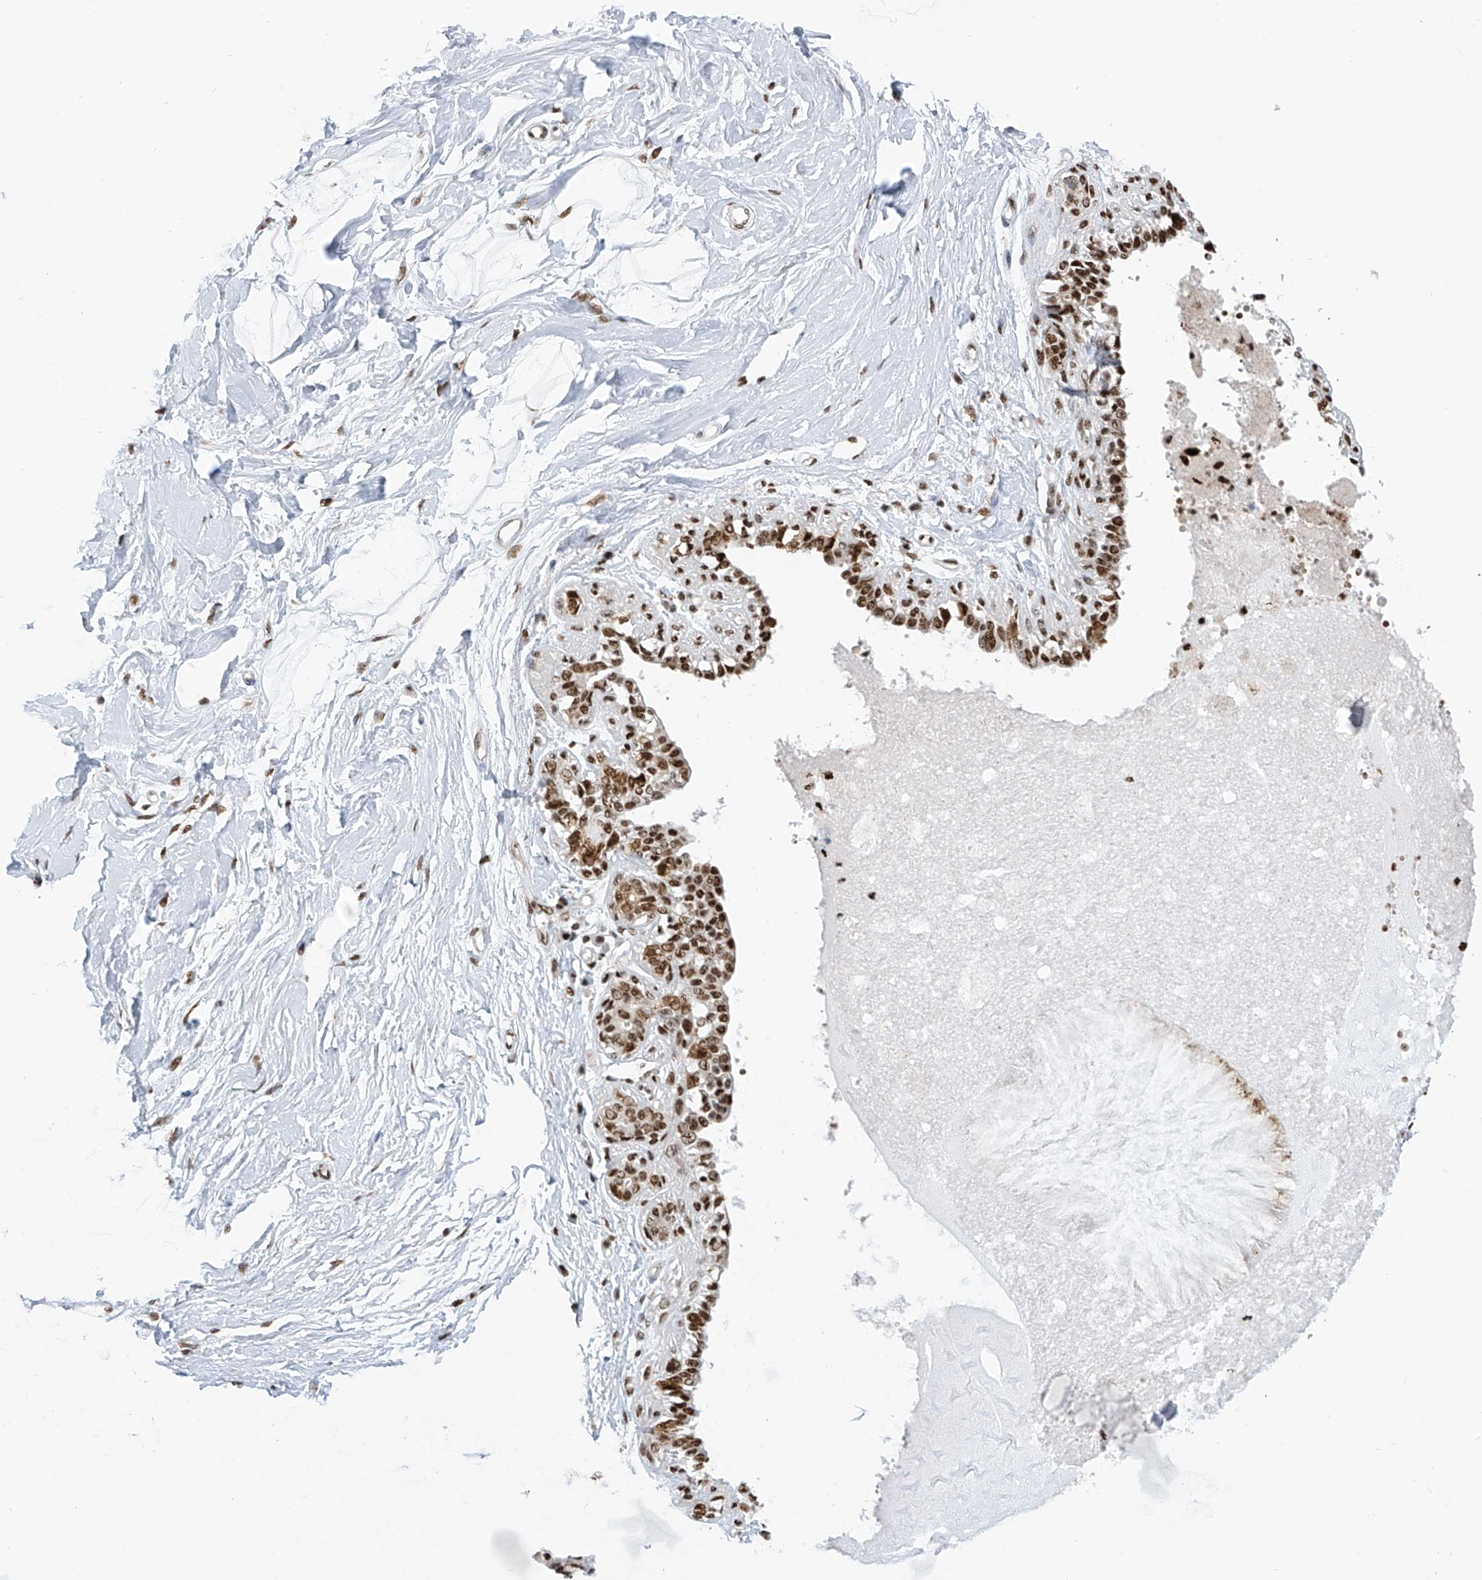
{"staining": {"intensity": "moderate", "quantity": "25%-75%", "location": "nuclear"}, "tissue": "breast", "cell_type": "Adipocytes", "image_type": "normal", "snomed": [{"axis": "morphology", "description": "Normal tissue, NOS"}, {"axis": "topography", "description": "Breast"}], "caption": "Protein staining exhibits moderate nuclear expression in about 25%-75% of adipocytes in normal breast.", "gene": "APLF", "patient": {"sex": "female", "age": 45}}